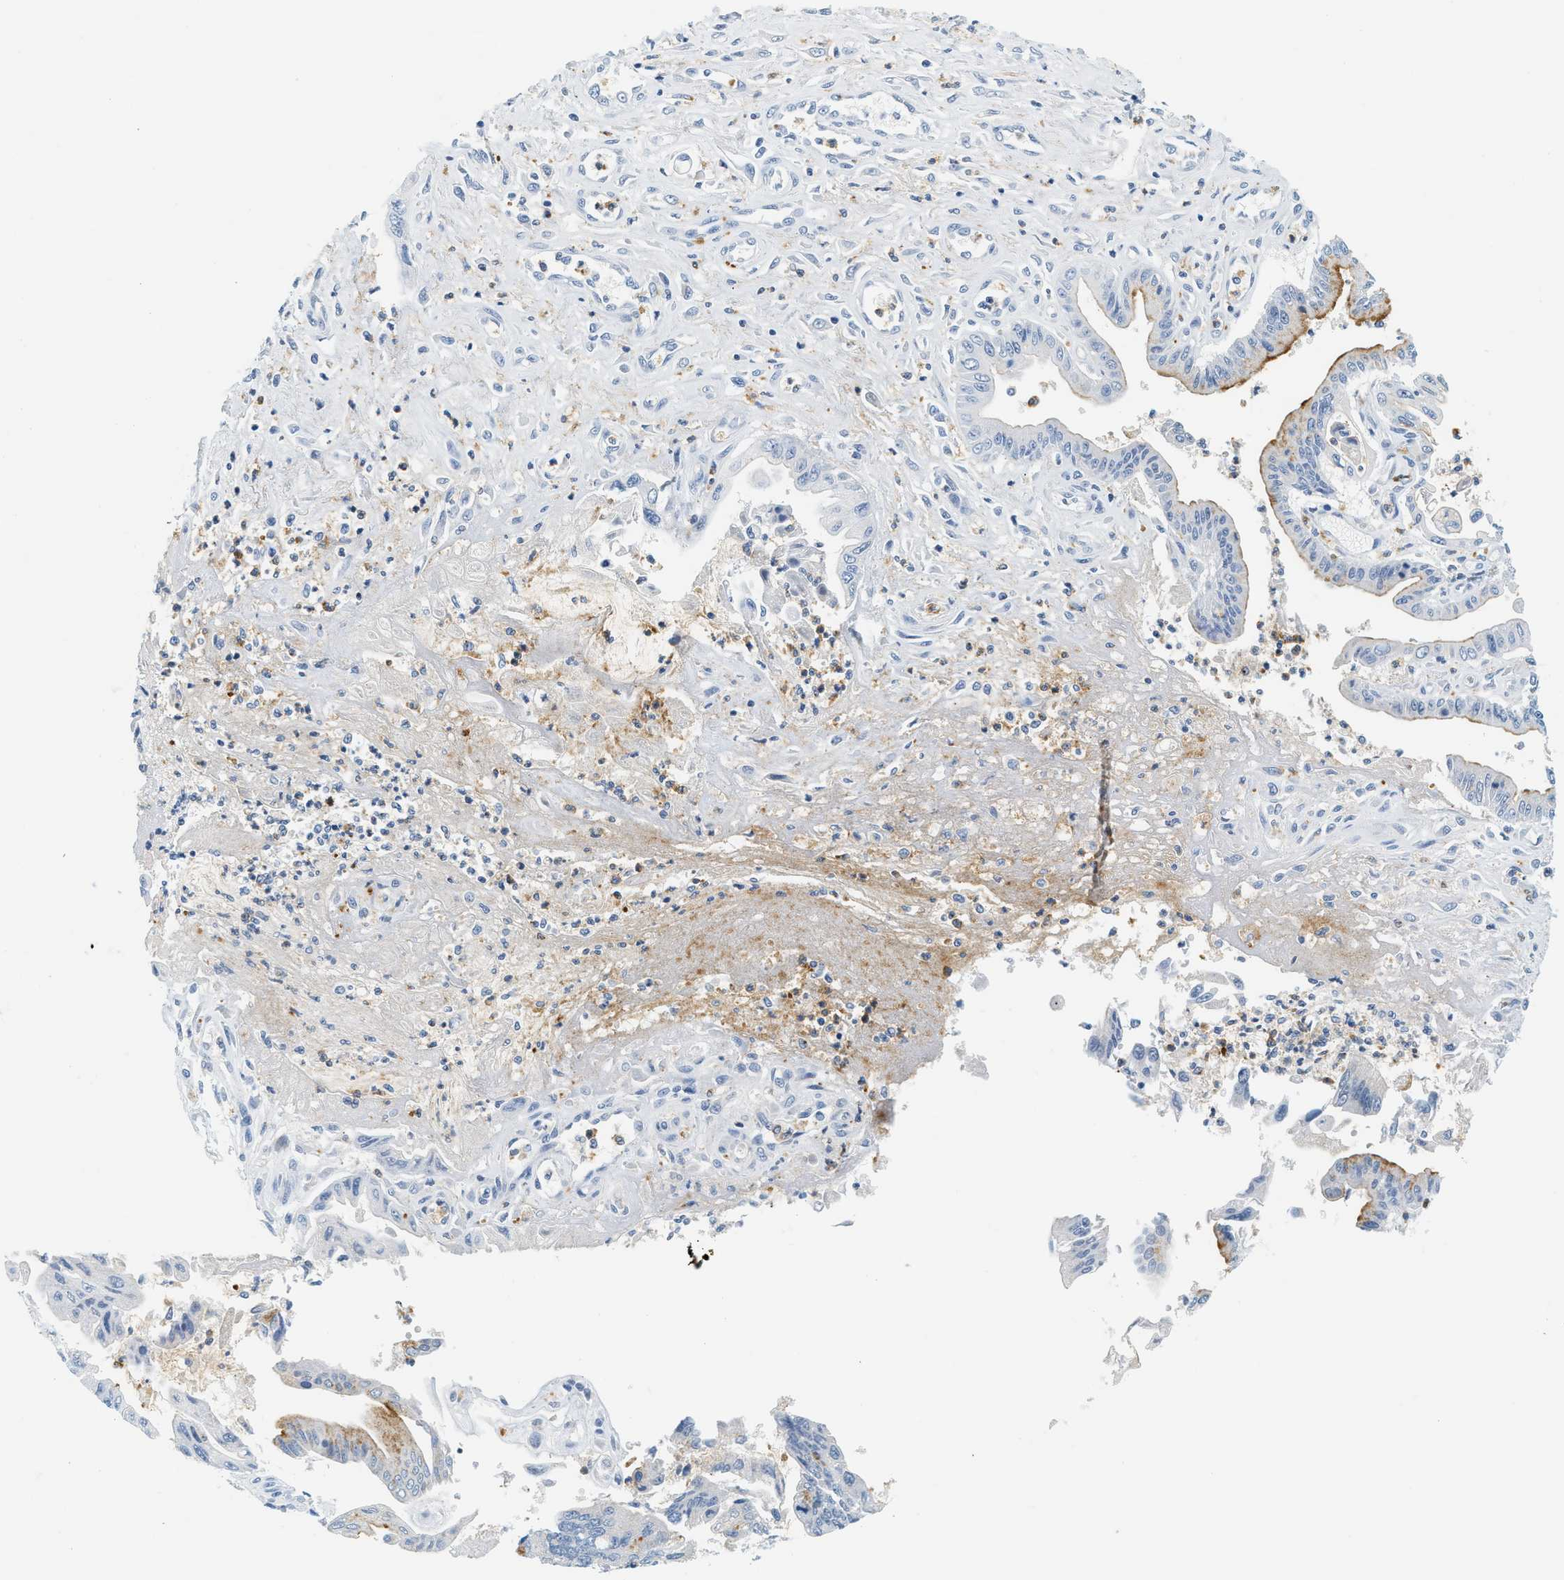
{"staining": {"intensity": "moderate", "quantity": "<25%", "location": "cytoplasmic/membranous"}, "tissue": "pancreatic cancer", "cell_type": "Tumor cells", "image_type": "cancer", "snomed": [{"axis": "morphology", "description": "Adenocarcinoma, NOS"}, {"axis": "topography", "description": "Pancreas"}], "caption": "Human pancreatic cancer stained with a protein marker exhibits moderate staining in tumor cells.", "gene": "LCN2", "patient": {"sex": "male", "age": 56}}